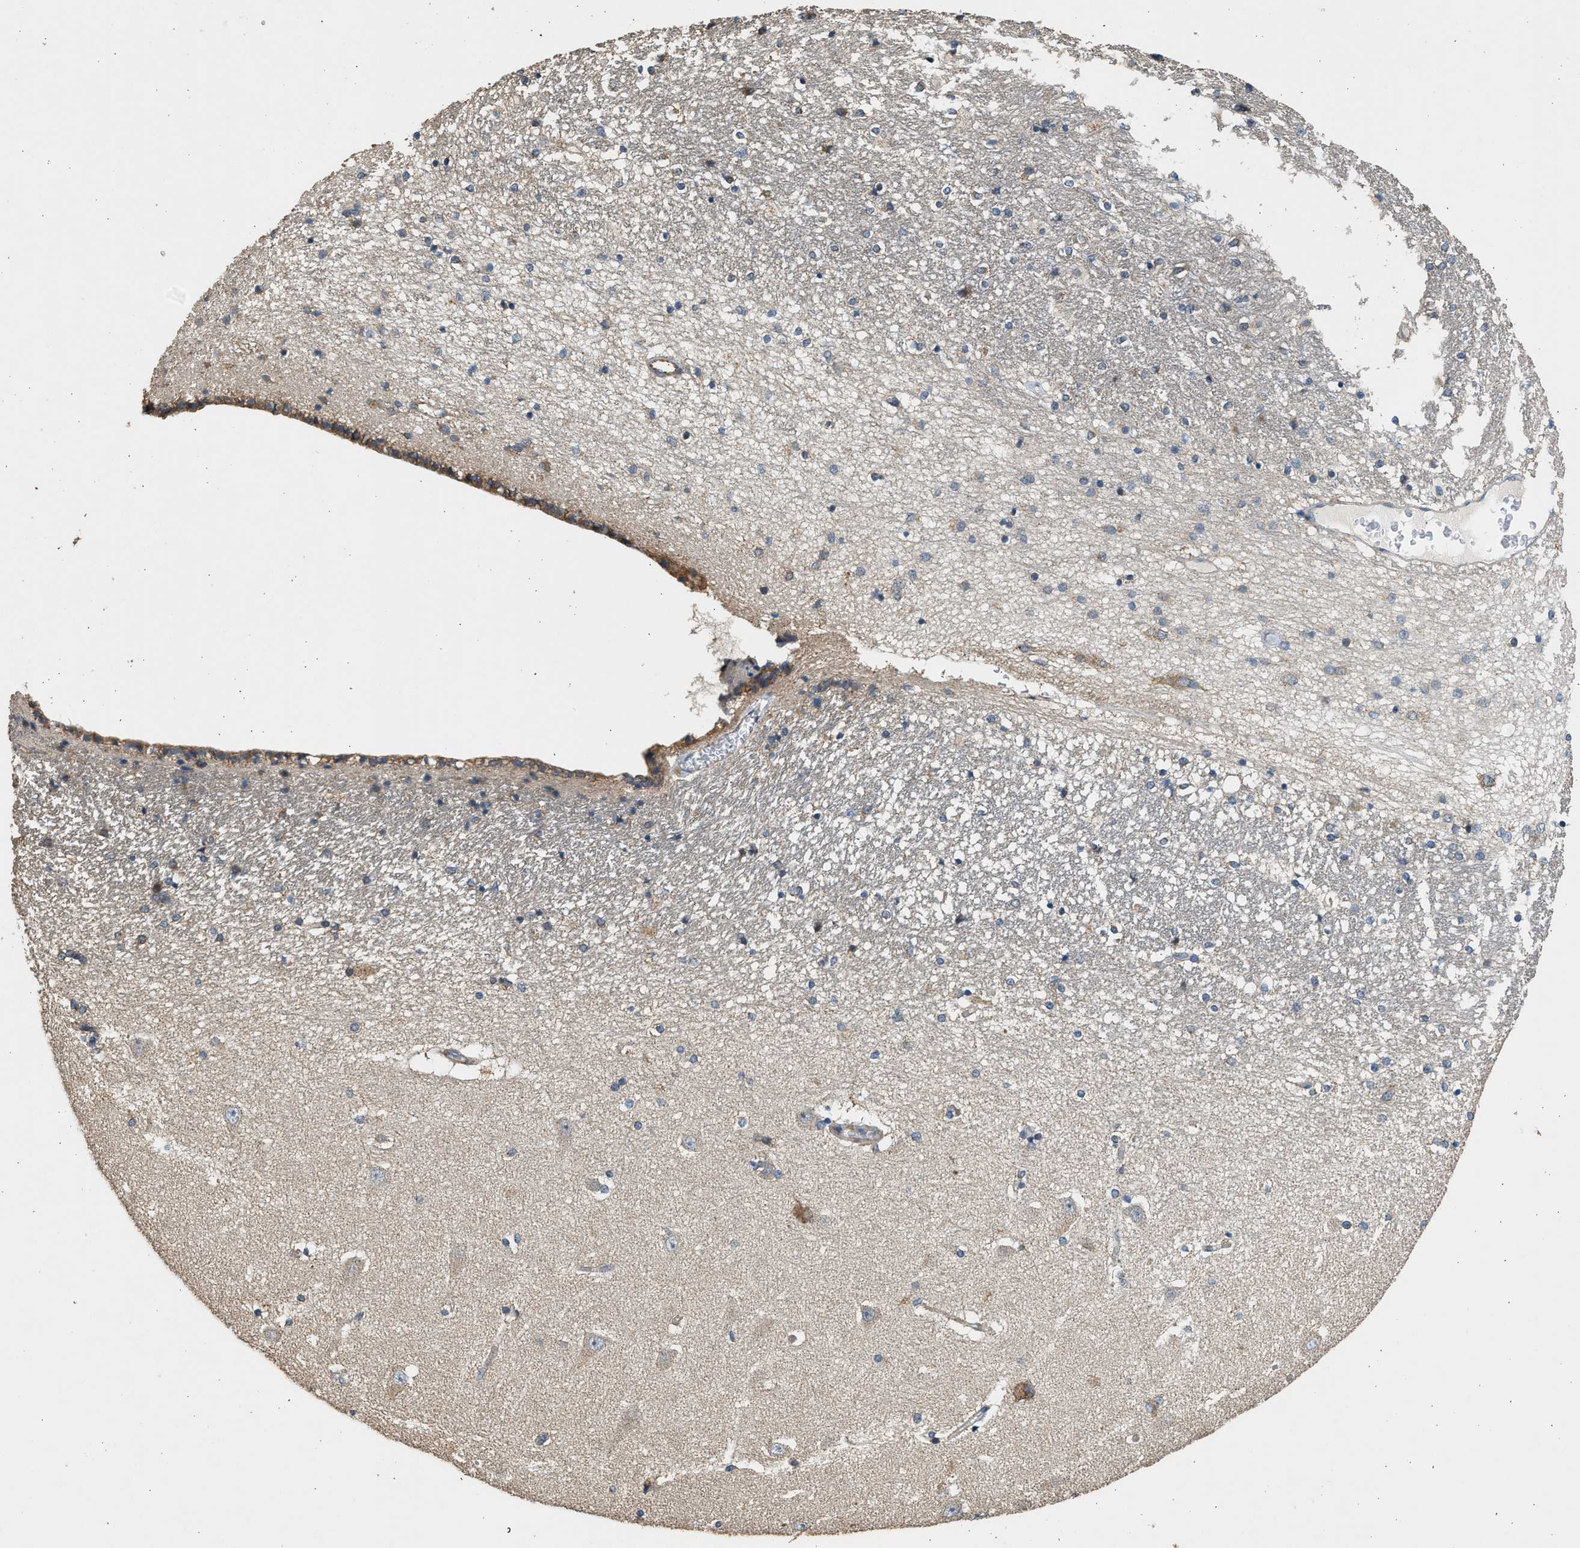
{"staining": {"intensity": "moderate", "quantity": "<25%", "location": "cytoplasmic/membranous"}, "tissue": "hippocampus", "cell_type": "Glial cells", "image_type": "normal", "snomed": [{"axis": "morphology", "description": "Normal tissue, NOS"}, {"axis": "topography", "description": "Hippocampus"}], "caption": "Hippocampus stained with DAB immunohistochemistry displays low levels of moderate cytoplasmic/membranous staining in approximately <25% of glial cells.", "gene": "PCLO", "patient": {"sex": "female", "age": 54}}